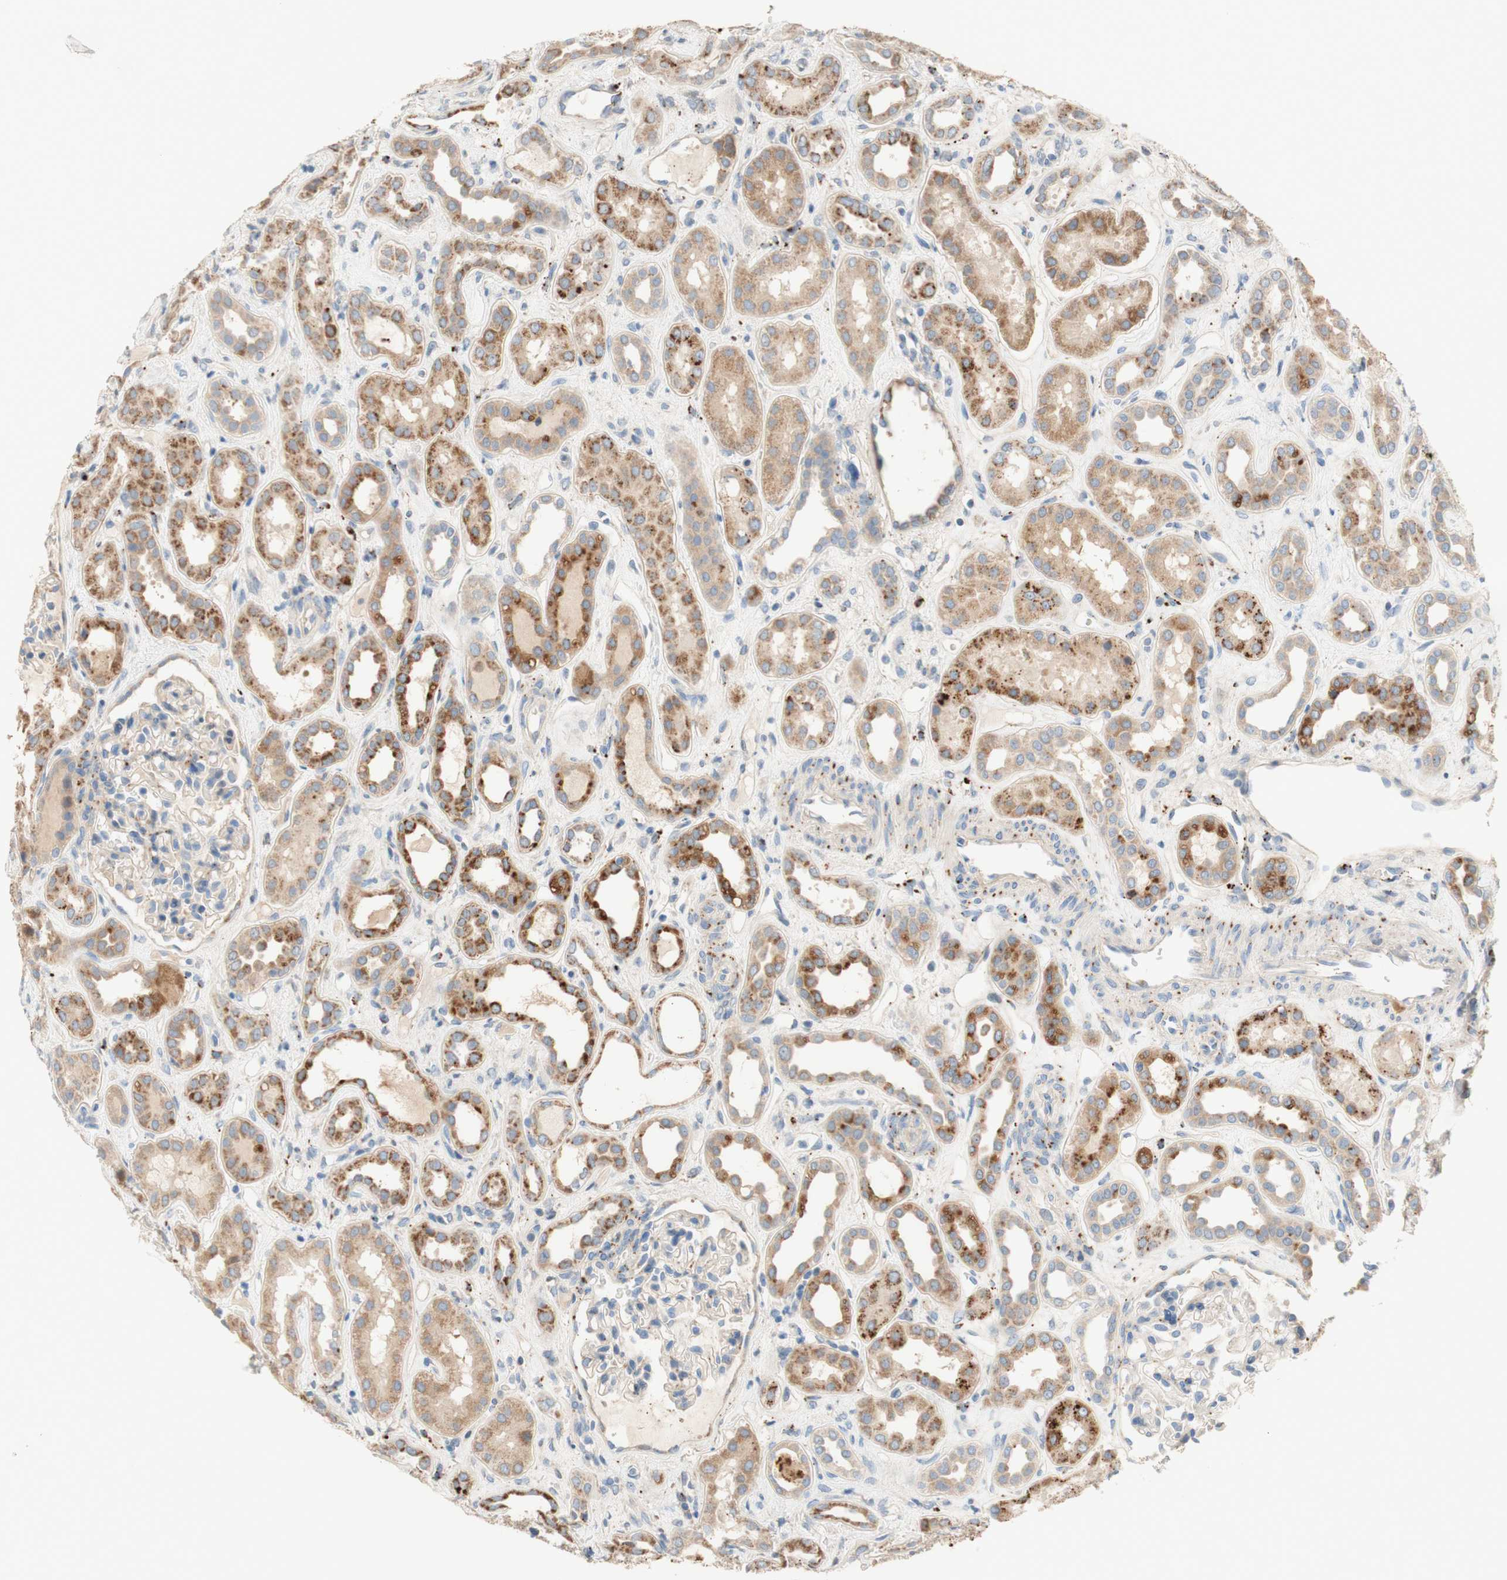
{"staining": {"intensity": "negative", "quantity": "none", "location": "none"}, "tissue": "kidney", "cell_type": "Cells in glomeruli", "image_type": "normal", "snomed": [{"axis": "morphology", "description": "Normal tissue, NOS"}, {"axis": "topography", "description": "Kidney"}], "caption": "Kidney was stained to show a protein in brown. There is no significant staining in cells in glomeruli. Nuclei are stained in blue.", "gene": "PTPN21", "patient": {"sex": "male", "age": 59}}